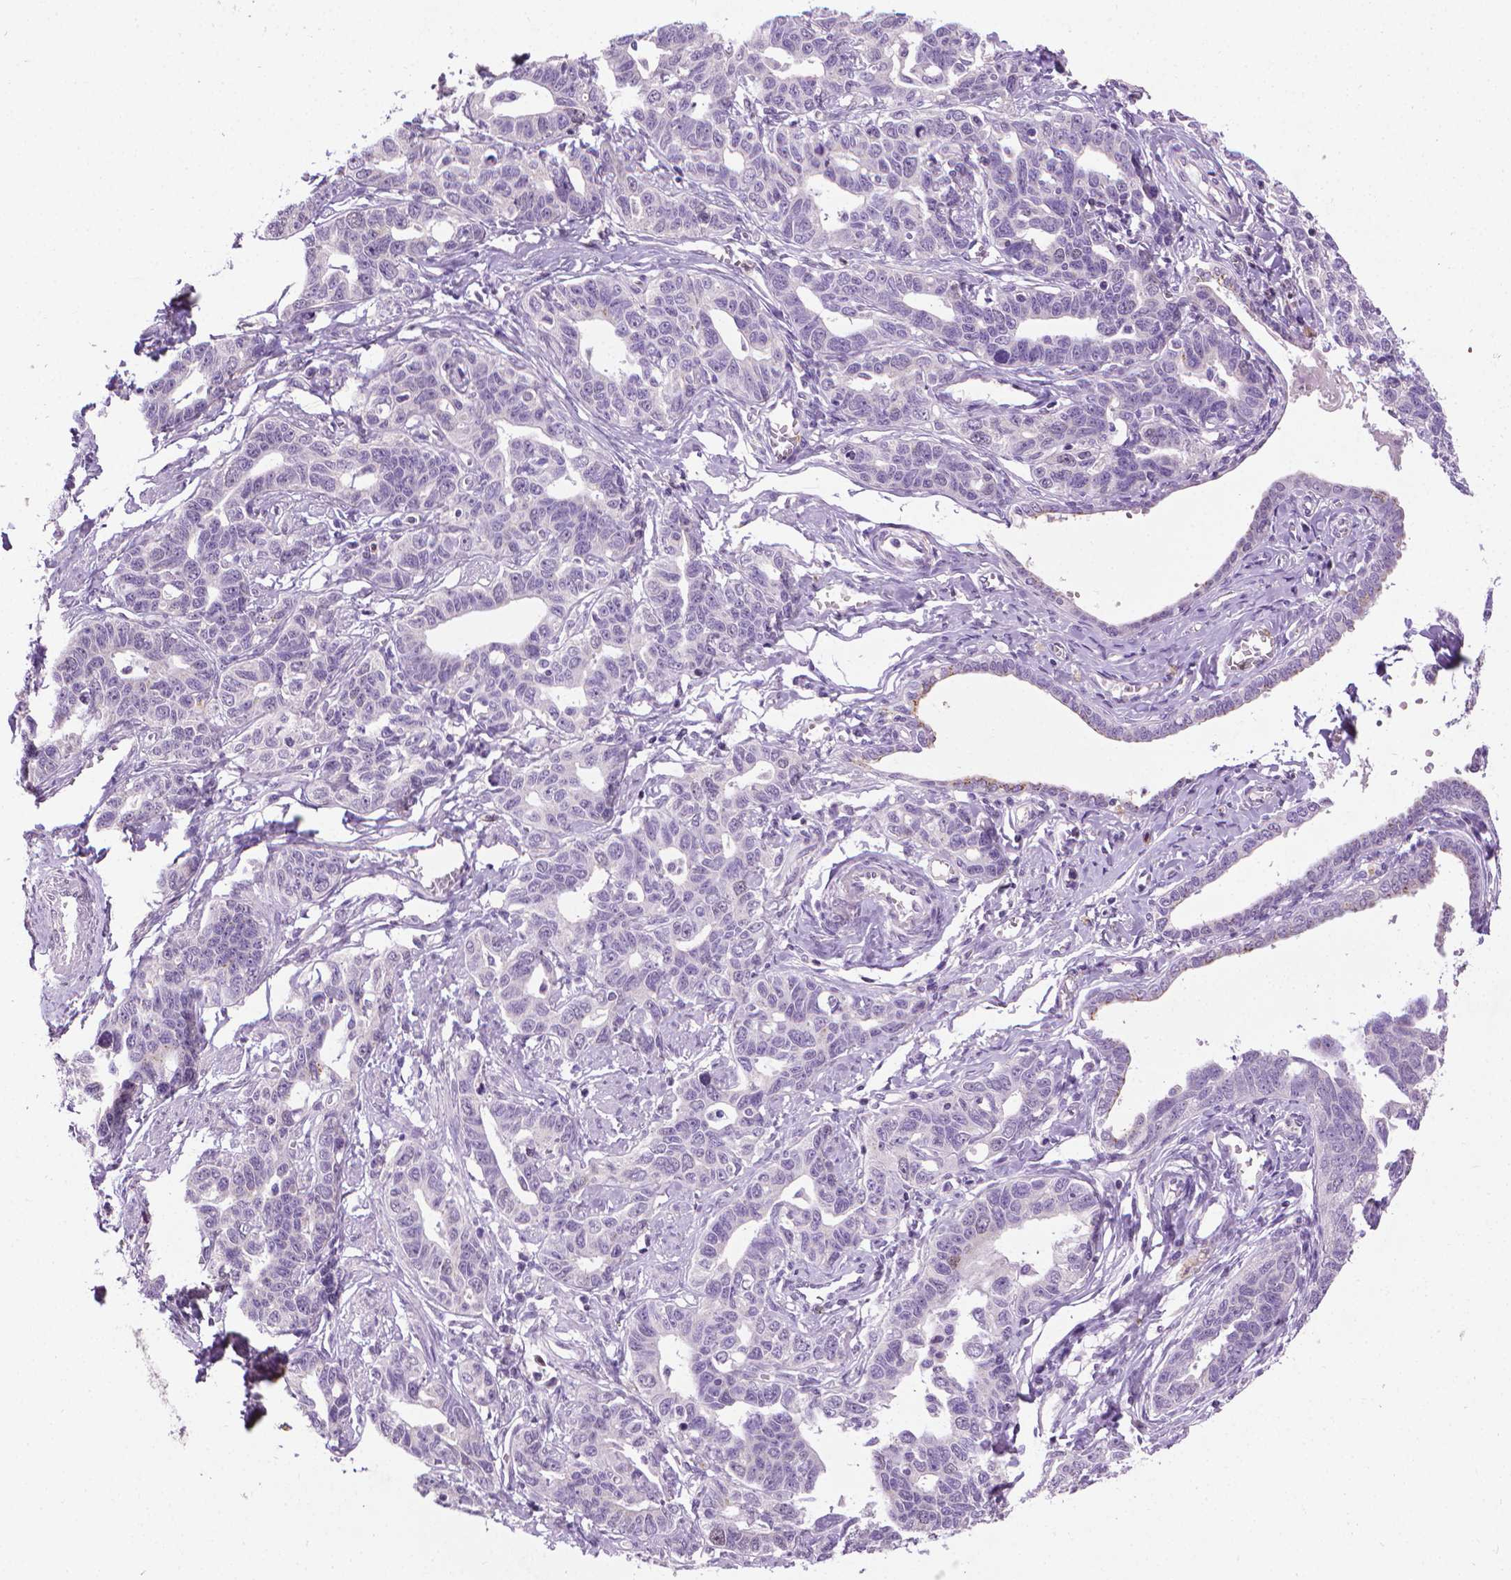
{"staining": {"intensity": "negative", "quantity": "none", "location": "none"}, "tissue": "ovarian cancer", "cell_type": "Tumor cells", "image_type": "cancer", "snomed": [{"axis": "morphology", "description": "Cystadenocarcinoma, serous, NOS"}, {"axis": "topography", "description": "Ovary"}], "caption": "High power microscopy photomicrograph of an IHC histopathology image of ovarian cancer, revealing no significant staining in tumor cells.", "gene": "CDKN2D", "patient": {"sex": "female", "age": 69}}